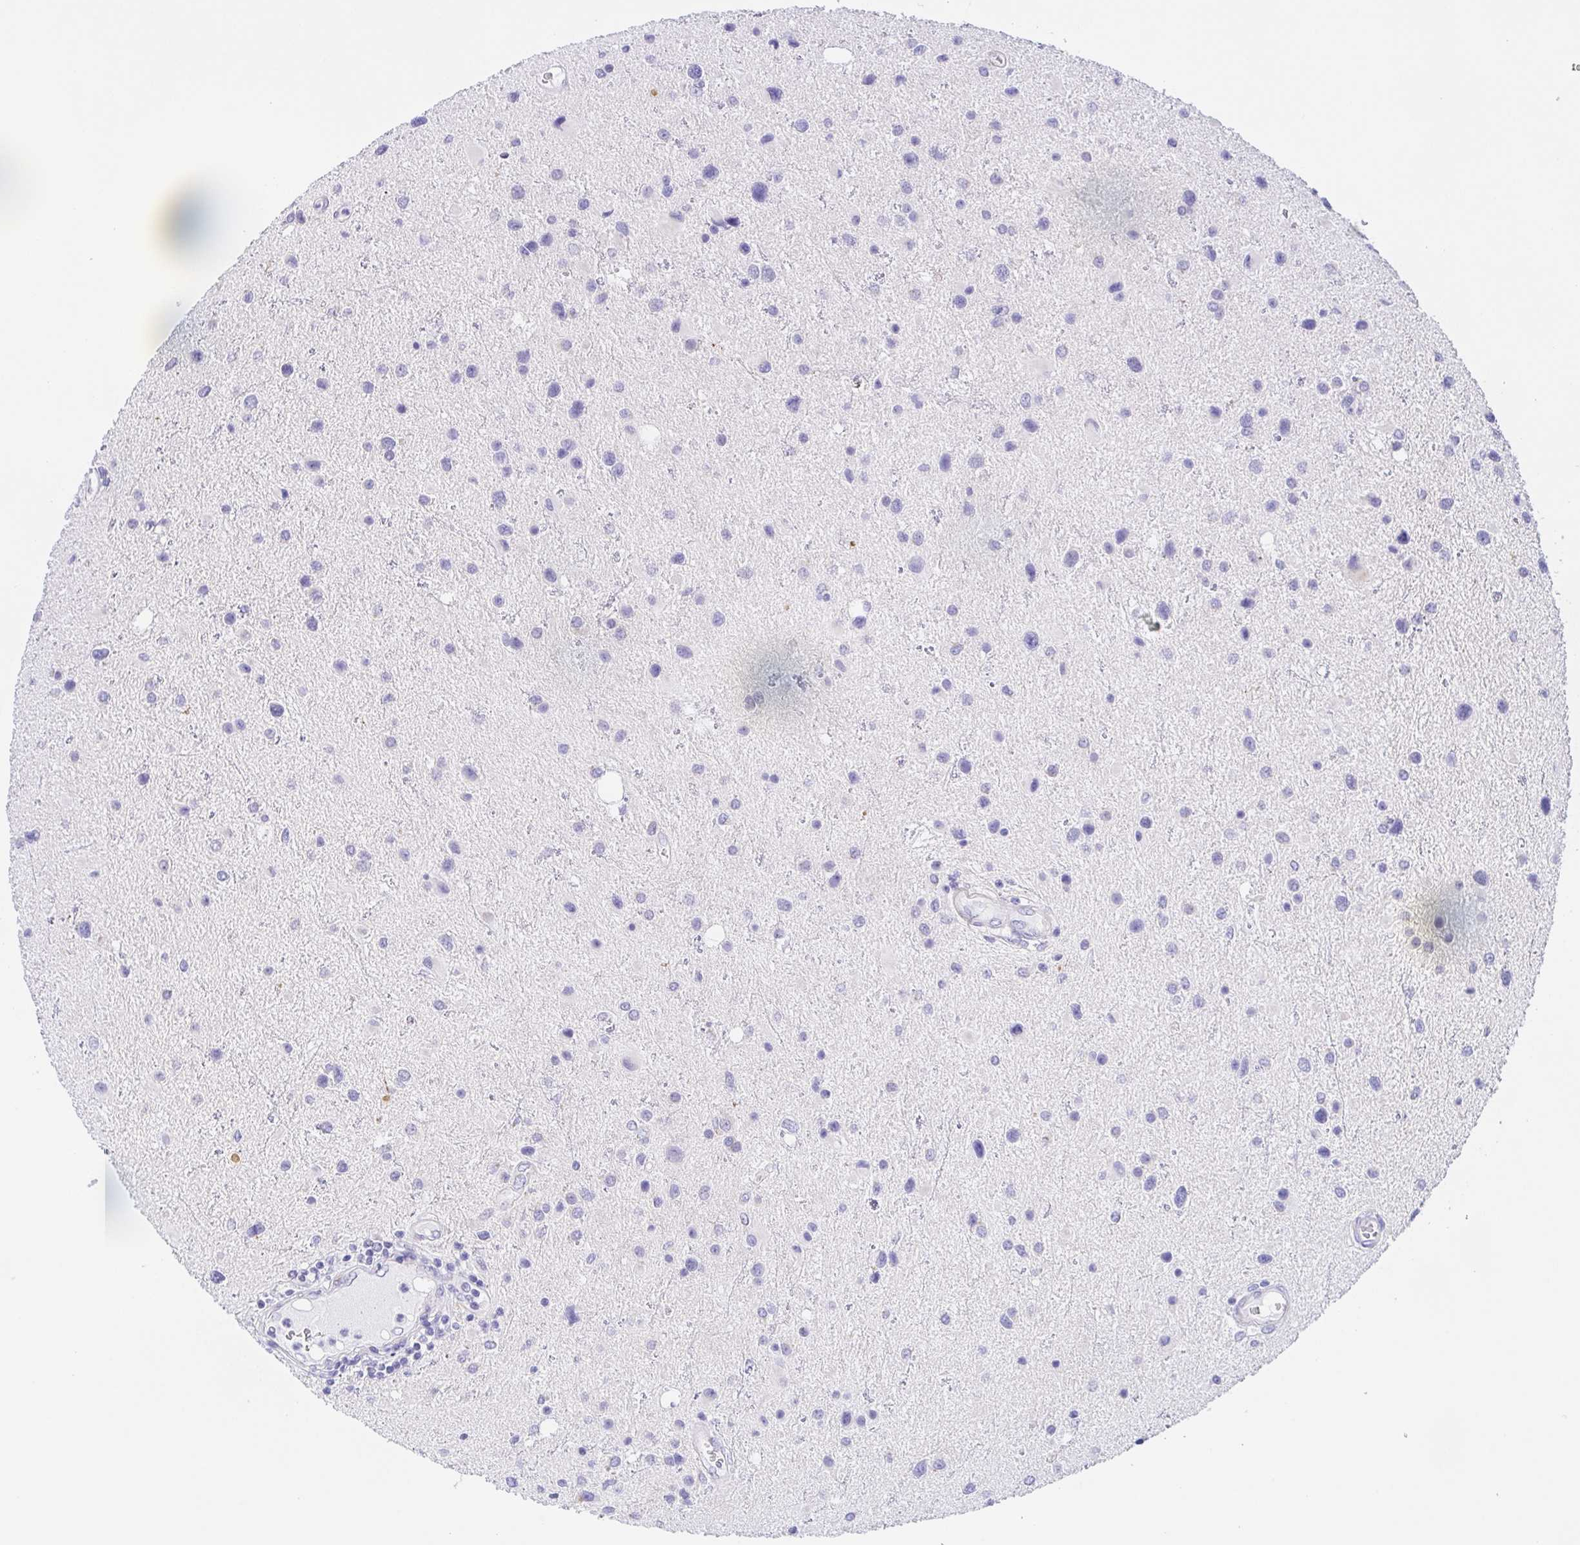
{"staining": {"intensity": "negative", "quantity": "none", "location": "none"}, "tissue": "glioma", "cell_type": "Tumor cells", "image_type": "cancer", "snomed": [{"axis": "morphology", "description": "Glioma, malignant, Low grade"}, {"axis": "topography", "description": "Brain"}], "caption": "An image of human glioma is negative for staining in tumor cells.", "gene": "SCG3", "patient": {"sex": "female", "age": 32}}